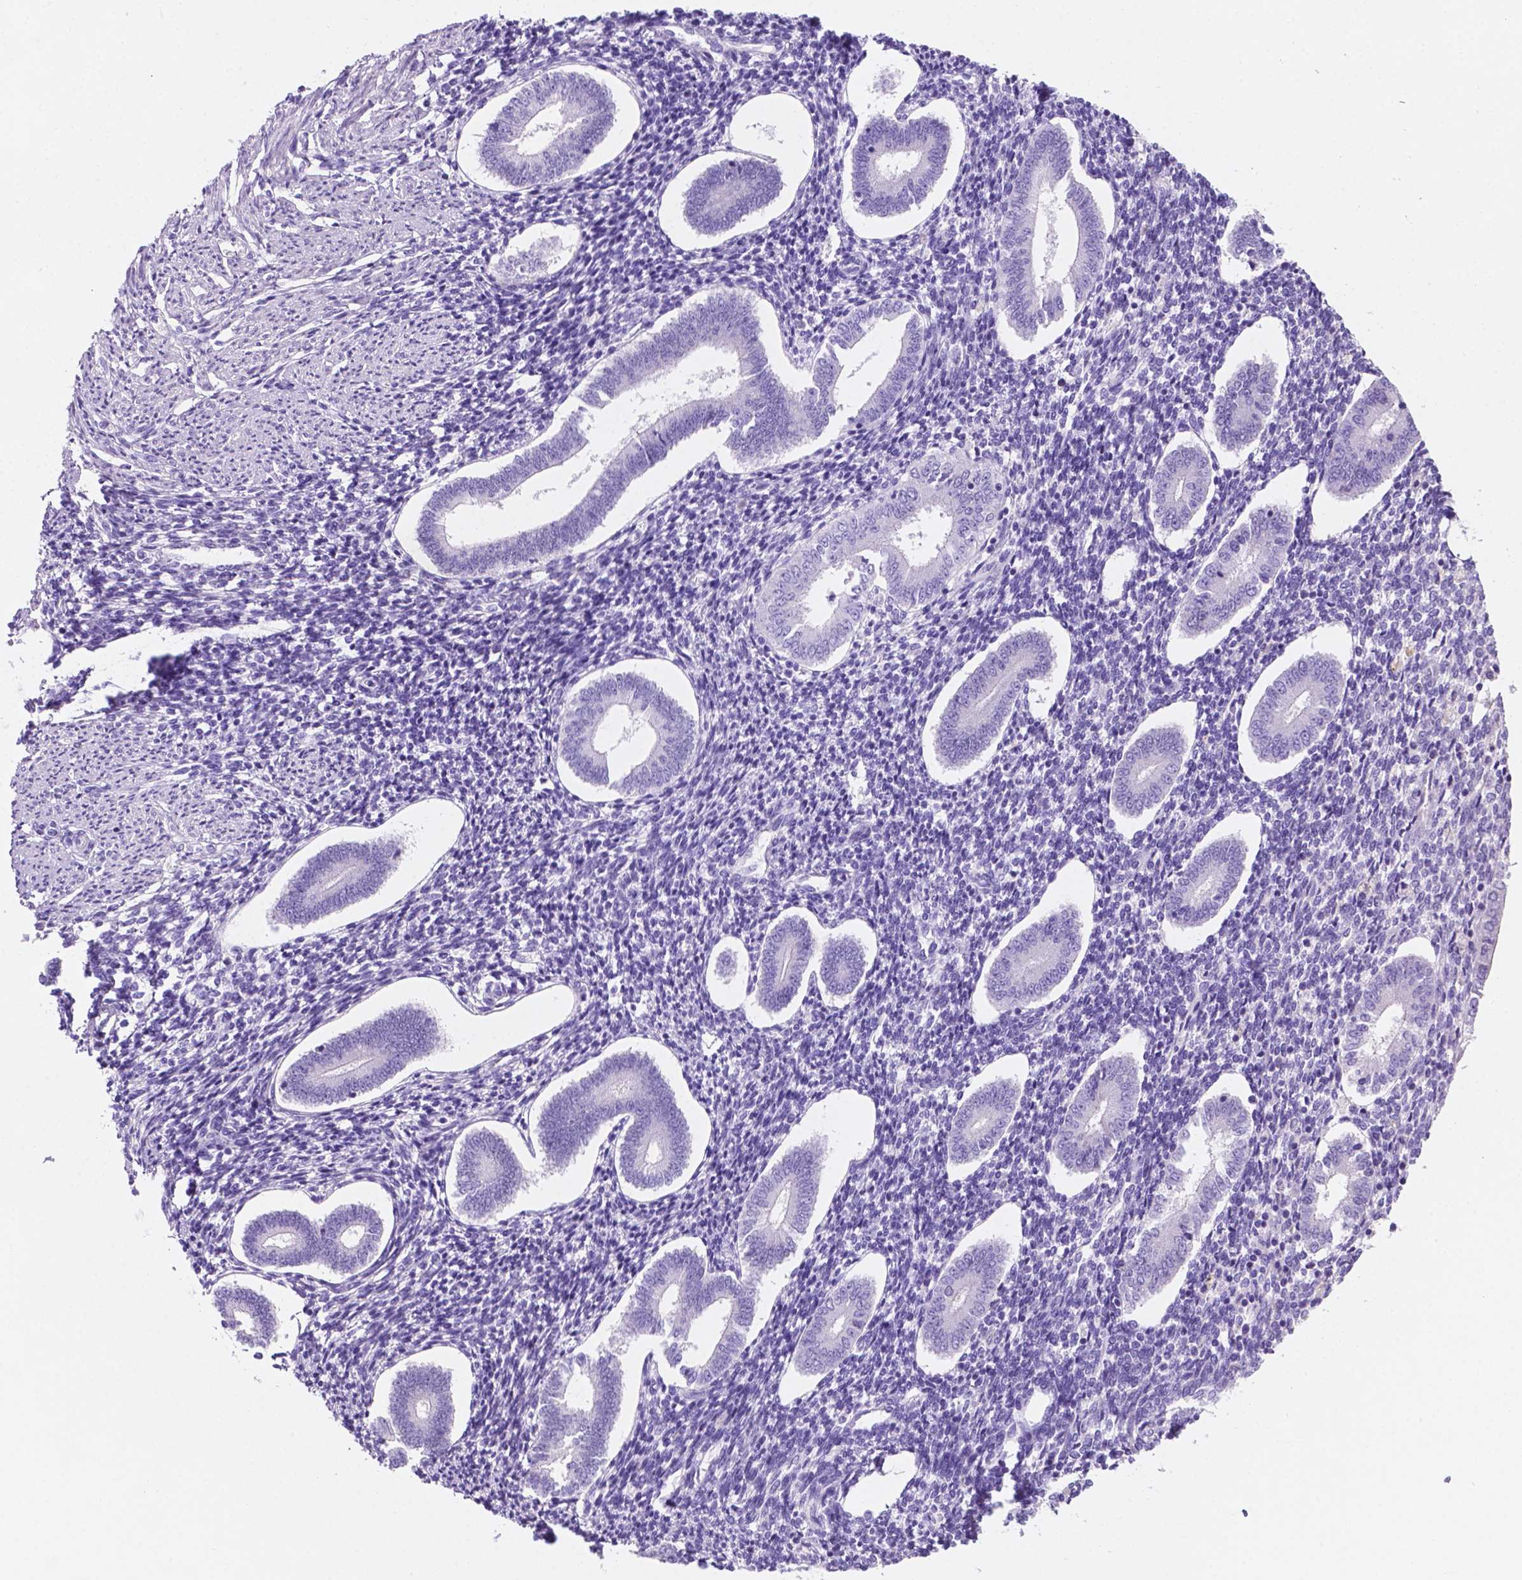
{"staining": {"intensity": "negative", "quantity": "none", "location": "none"}, "tissue": "endometrium", "cell_type": "Cells in endometrial stroma", "image_type": "normal", "snomed": [{"axis": "morphology", "description": "Normal tissue, NOS"}, {"axis": "topography", "description": "Endometrium"}], "caption": "Immunohistochemistry (IHC) of normal human endometrium demonstrates no staining in cells in endometrial stroma. (Immunohistochemistry (IHC), brightfield microscopy, high magnification).", "gene": "POU4F1", "patient": {"sex": "female", "age": 40}}